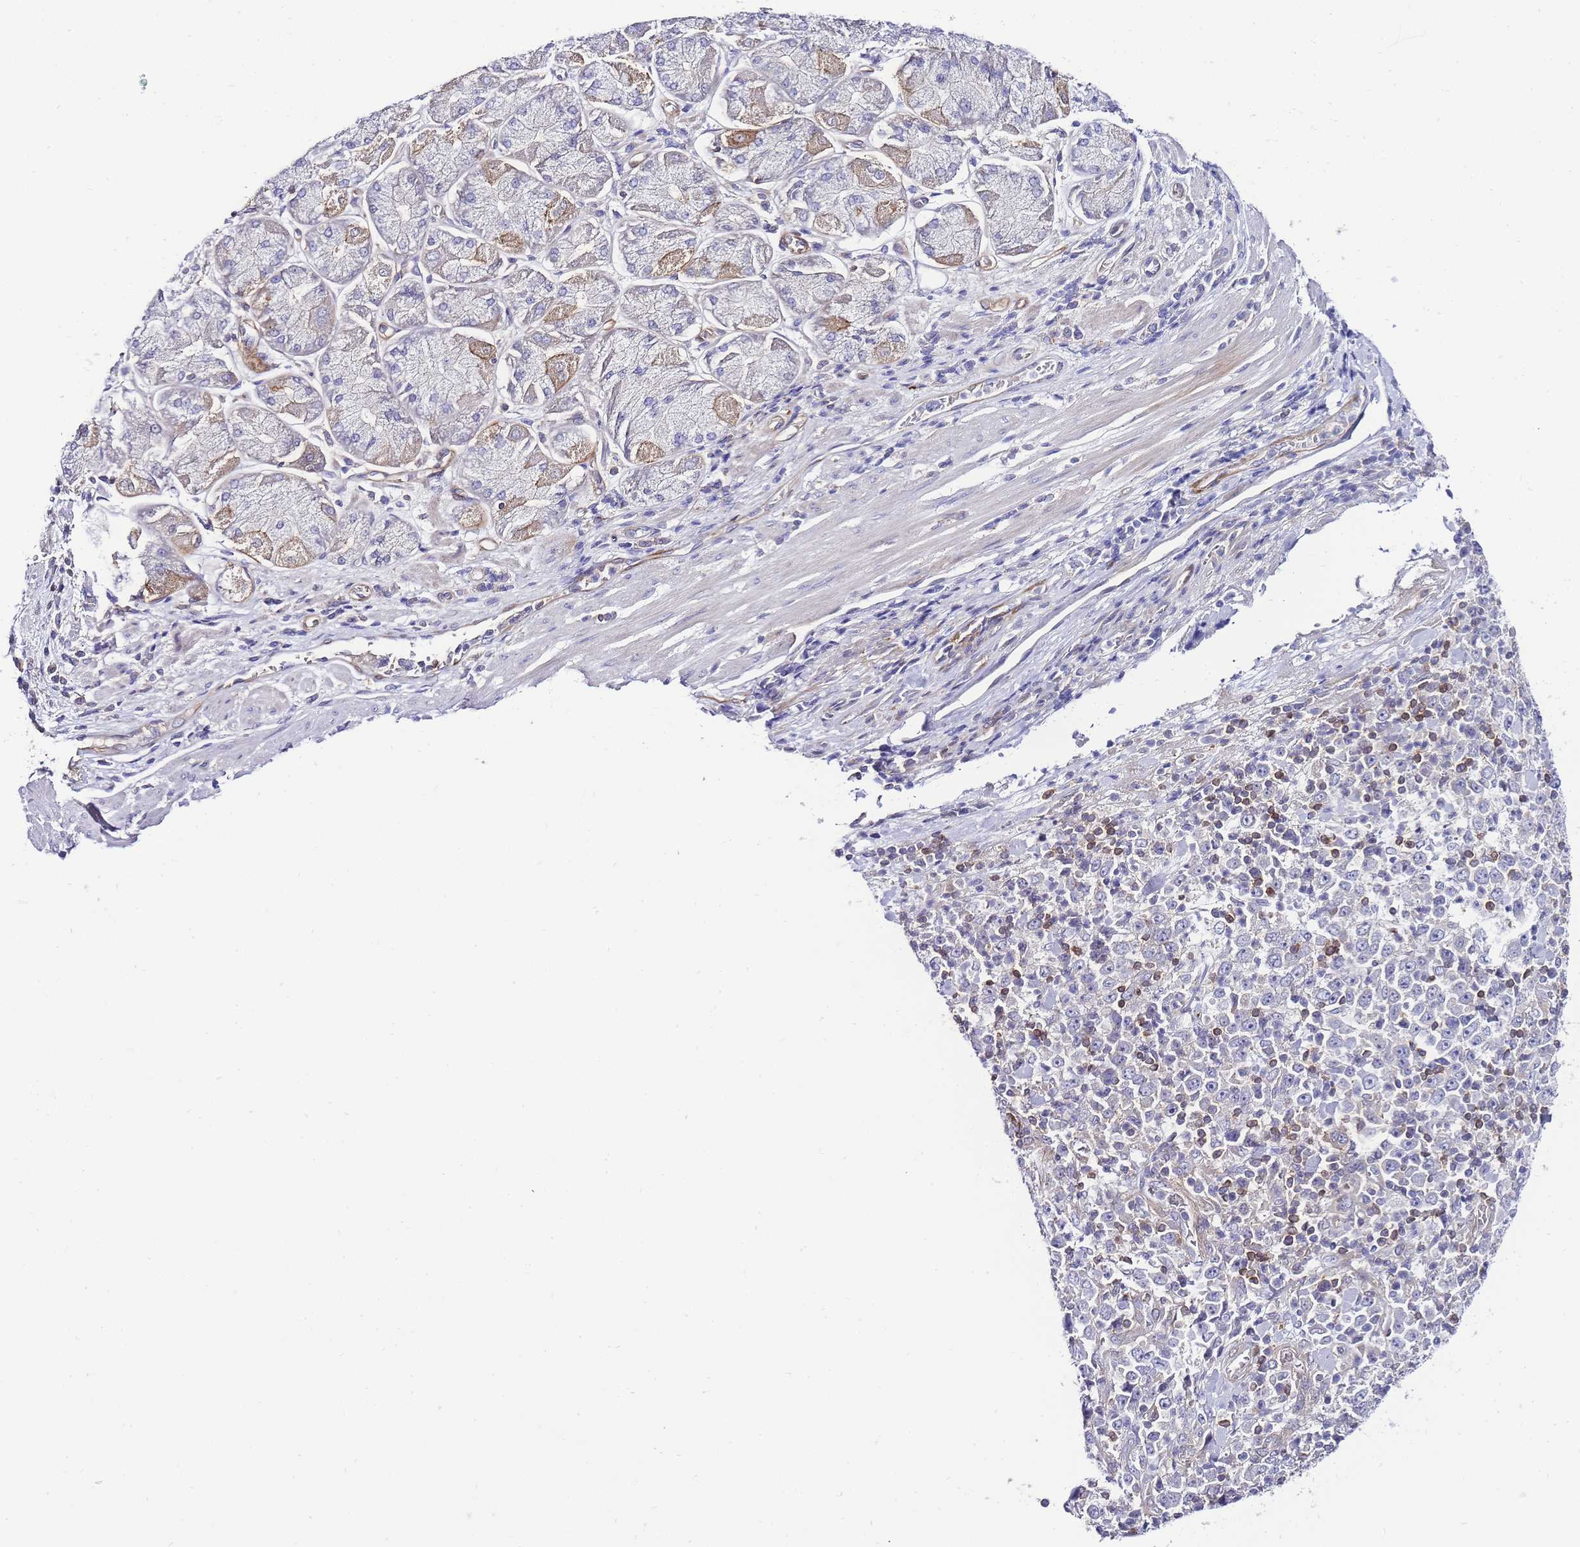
{"staining": {"intensity": "negative", "quantity": "none", "location": "none"}, "tissue": "stomach cancer", "cell_type": "Tumor cells", "image_type": "cancer", "snomed": [{"axis": "morphology", "description": "Normal tissue, NOS"}, {"axis": "morphology", "description": "Adenocarcinoma, NOS"}, {"axis": "topography", "description": "Stomach, upper"}, {"axis": "topography", "description": "Stomach"}], "caption": "This is an IHC micrograph of human stomach cancer (adenocarcinoma). There is no expression in tumor cells.", "gene": "FBN3", "patient": {"sex": "male", "age": 59}}